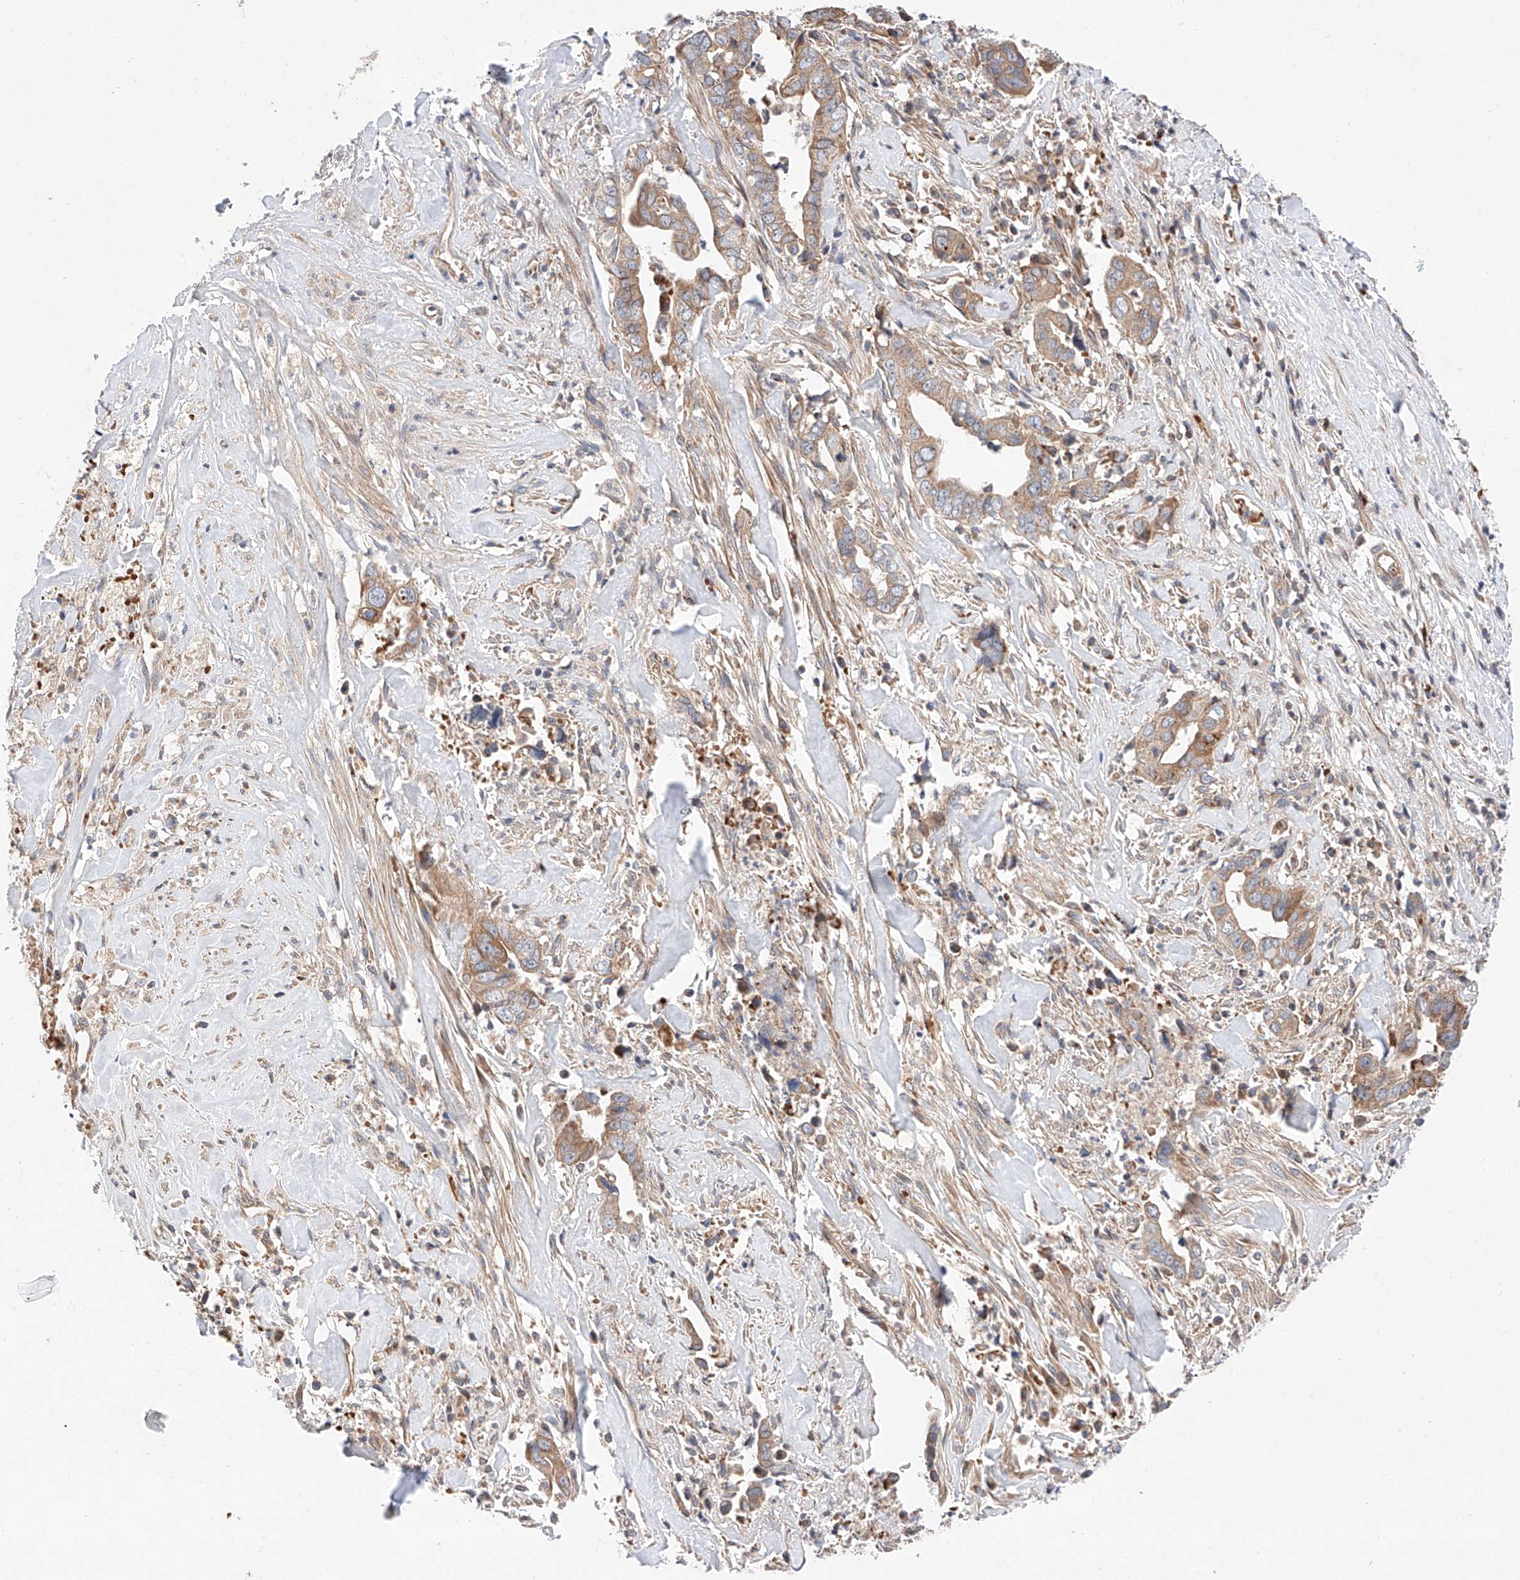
{"staining": {"intensity": "weak", "quantity": ">75%", "location": "cytoplasmic/membranous"}, "tissue": "liver cancer", "cell_type": "Tumor cells", "image_type": "cancer", "snomed": [{"axis": "morphology", "description": "Cholangiocarcinoma"}, {"axis": "topography", "description": "Liver"}], "caption": "Immunohistochemistry (DAB (3,3'-diaminobenzidine)) staining of human liver cancer shows weak cytoplasmic/membranous protein positivity in approximately >75% of tumor cells. The protein of interest is shown in brown color, while the nuclei are stained blue.", "gene": "NR1D1", "patient": {"sex": "female", "age": 79}}